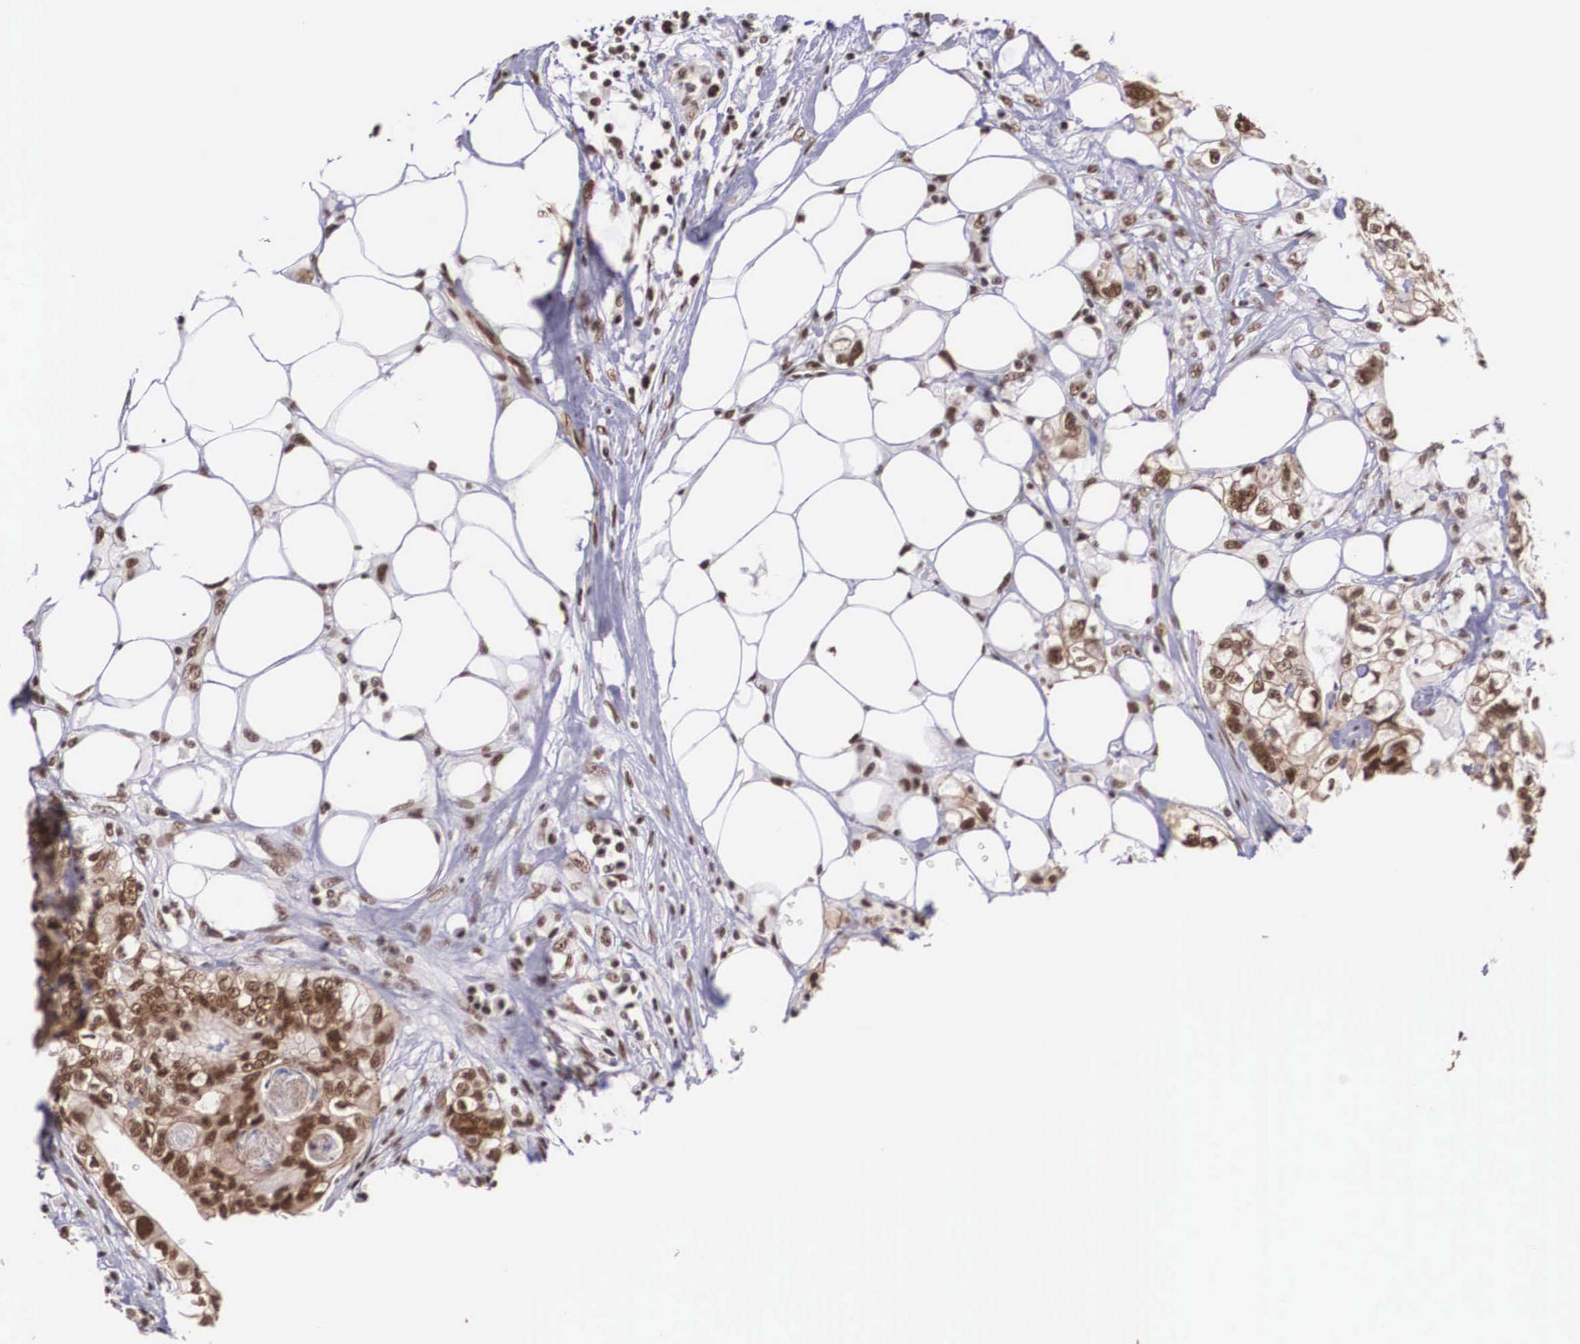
{"staining": {"intensity": "strong", "quantity": ">75%", "location": "cytoplasmic/membranous,nuclear"}, "tissue": "colorectal cancer", "cell_type": "Tumor cells", "image_type": "cancer", "snomed": [{"axis": "morphology", "description": "Adenocarcinoma, NOS"}, {"axis": "topography", "description": "Rectum"}], "caption": "Immunohistochemical staining of colorectal cancer (adenocarcinoma) reveals high levels of strong cytoplasmic/membranous and nuclear protein positivity in about >75% of tumor cells.", "gene": "POLR2F", "patient": {"sex": "female", "age": 57}}